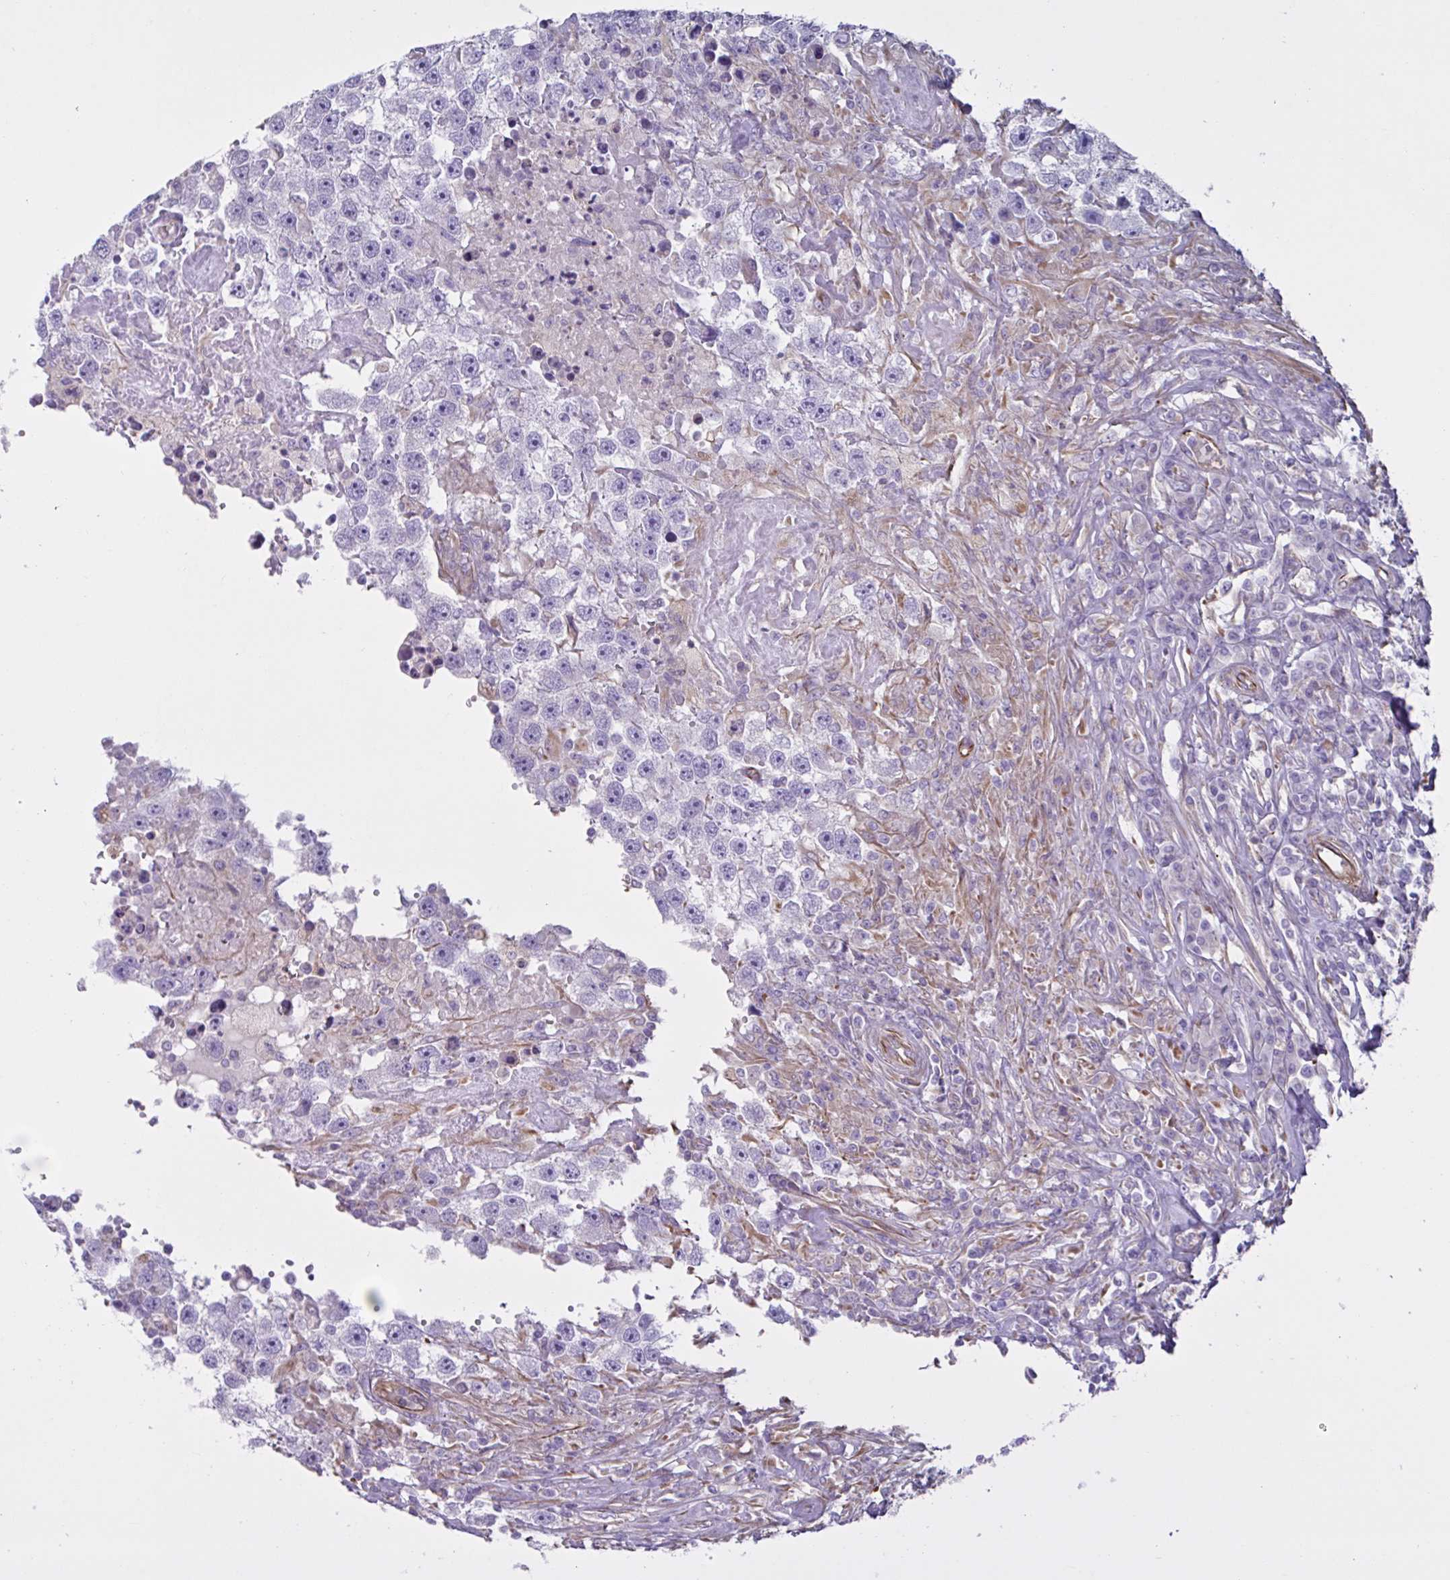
{"staining": {"intensity": "negative", "quantity": "none", "location": "none"}, "tissue": "testis cancer", "cell_type": "Tumor cells", "image_type": "cancer", "snomed": [{"axis": "morphology", "description": "Carcinoma, Embryonal, NOS"}, {"axis": "topography", "description": "Testis"}], "caption": "Tumor cells are negative for protein expression in human testis cancer (embryonal carcinoma).", "gene": "TMEM86B", "patient": {"sex": "male", "age": 83}}